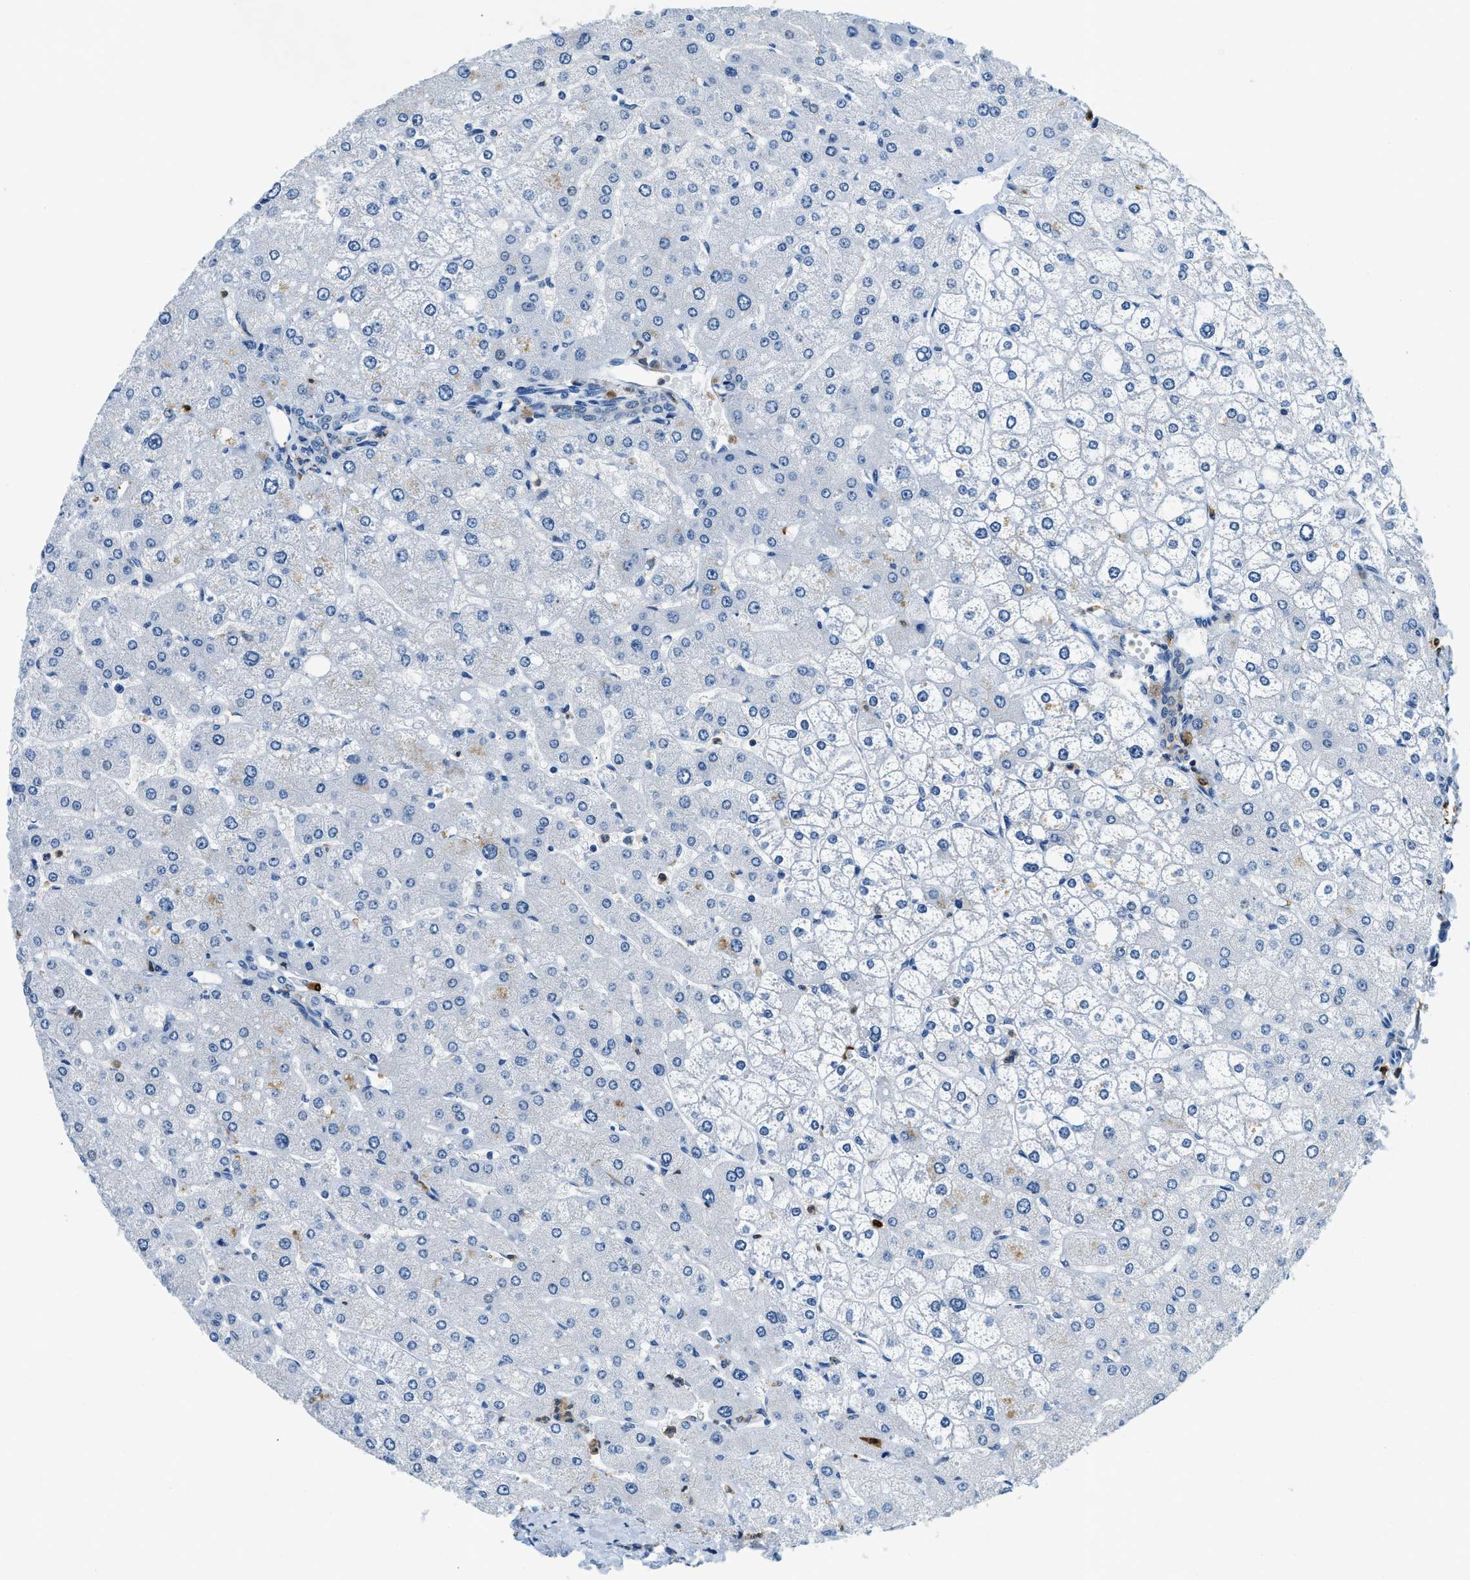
{"staining": {"intensity": "negative", "quantity": "none", "location": "none"}, "tissue": "liver", "cell_type": "Cholangiocytes", "image_type": "normal", "snomed": [{"axis": "morphology", "description": "Normal tissue, NOS"}, {"axis": "topography", "description": "Liver"}], "caption": "This is a histopathology image of immunohistochemistry (IHC) staining of benign liver, which shows no staining in cholangiocytes. The staining was performed using DAB to visualize the protein expression in brown, while the nuclei were stained in blue with hematoxylin (Magnification: 20x).", "gene": "CAPG", "patient": {"sex": "male", "age": 55}}